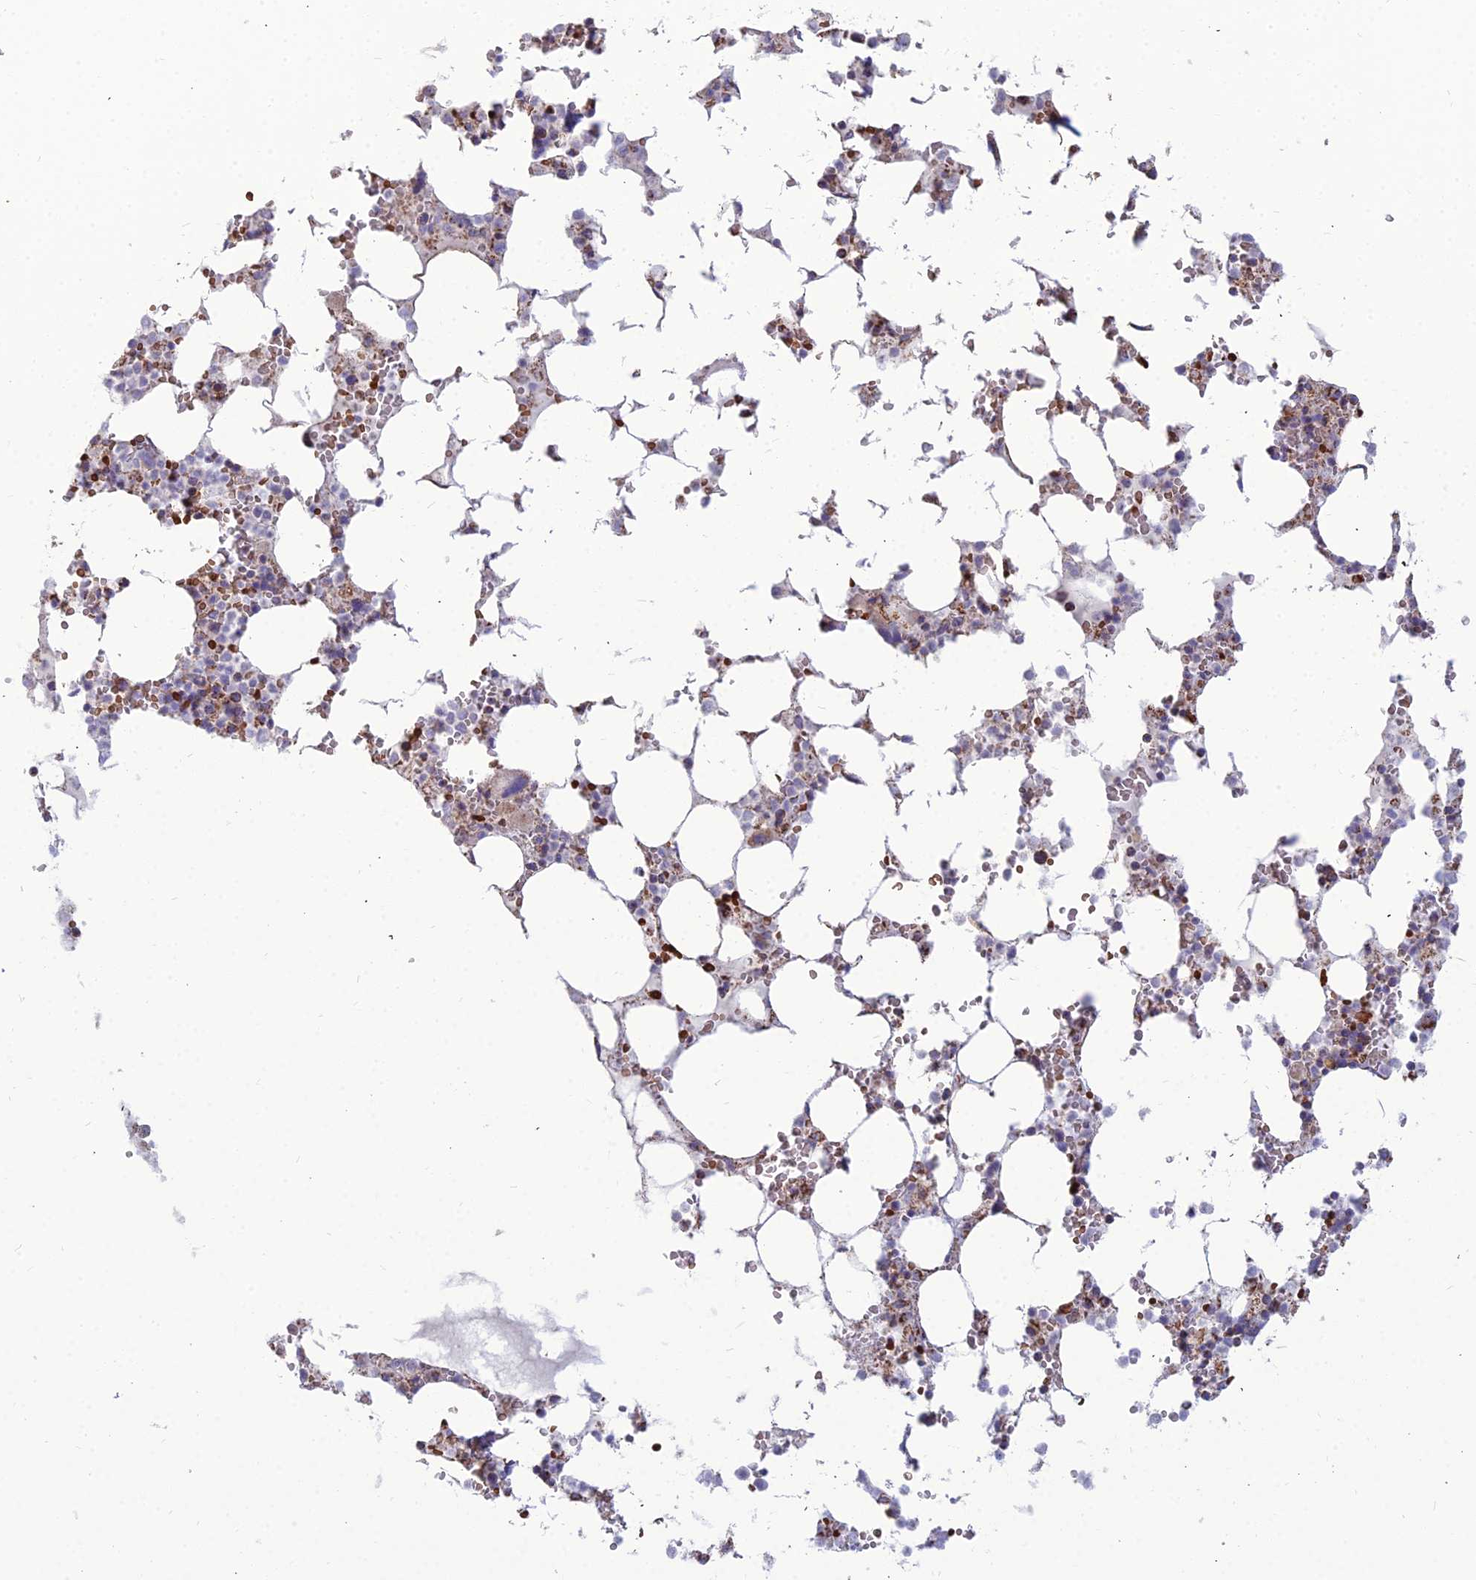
{"staining": {"intensity": "strong", "quantity": "<25%", "location": "cytoplasmic/membranous"}, "tissue": "bone marrow", "cell_type": "Hematopoietic cells", "image_type": "normal", "snomed": [{"axis": "morphology", "description": "Normal tissue, NOS"}, {"axis": "topography", "description": "Bone marrow"}], "caption": "Immunohistochemical staining of normal bone marrow demonstrates <25% levels of strong cytoplasmic/membranous protein expression in approximately <25% of hematopoietic cells. (Brightfield microscopy of DAB IHC at high magnification).", "gene": "SLC35F4", "patient": {"sex": "male", "age": 64}}